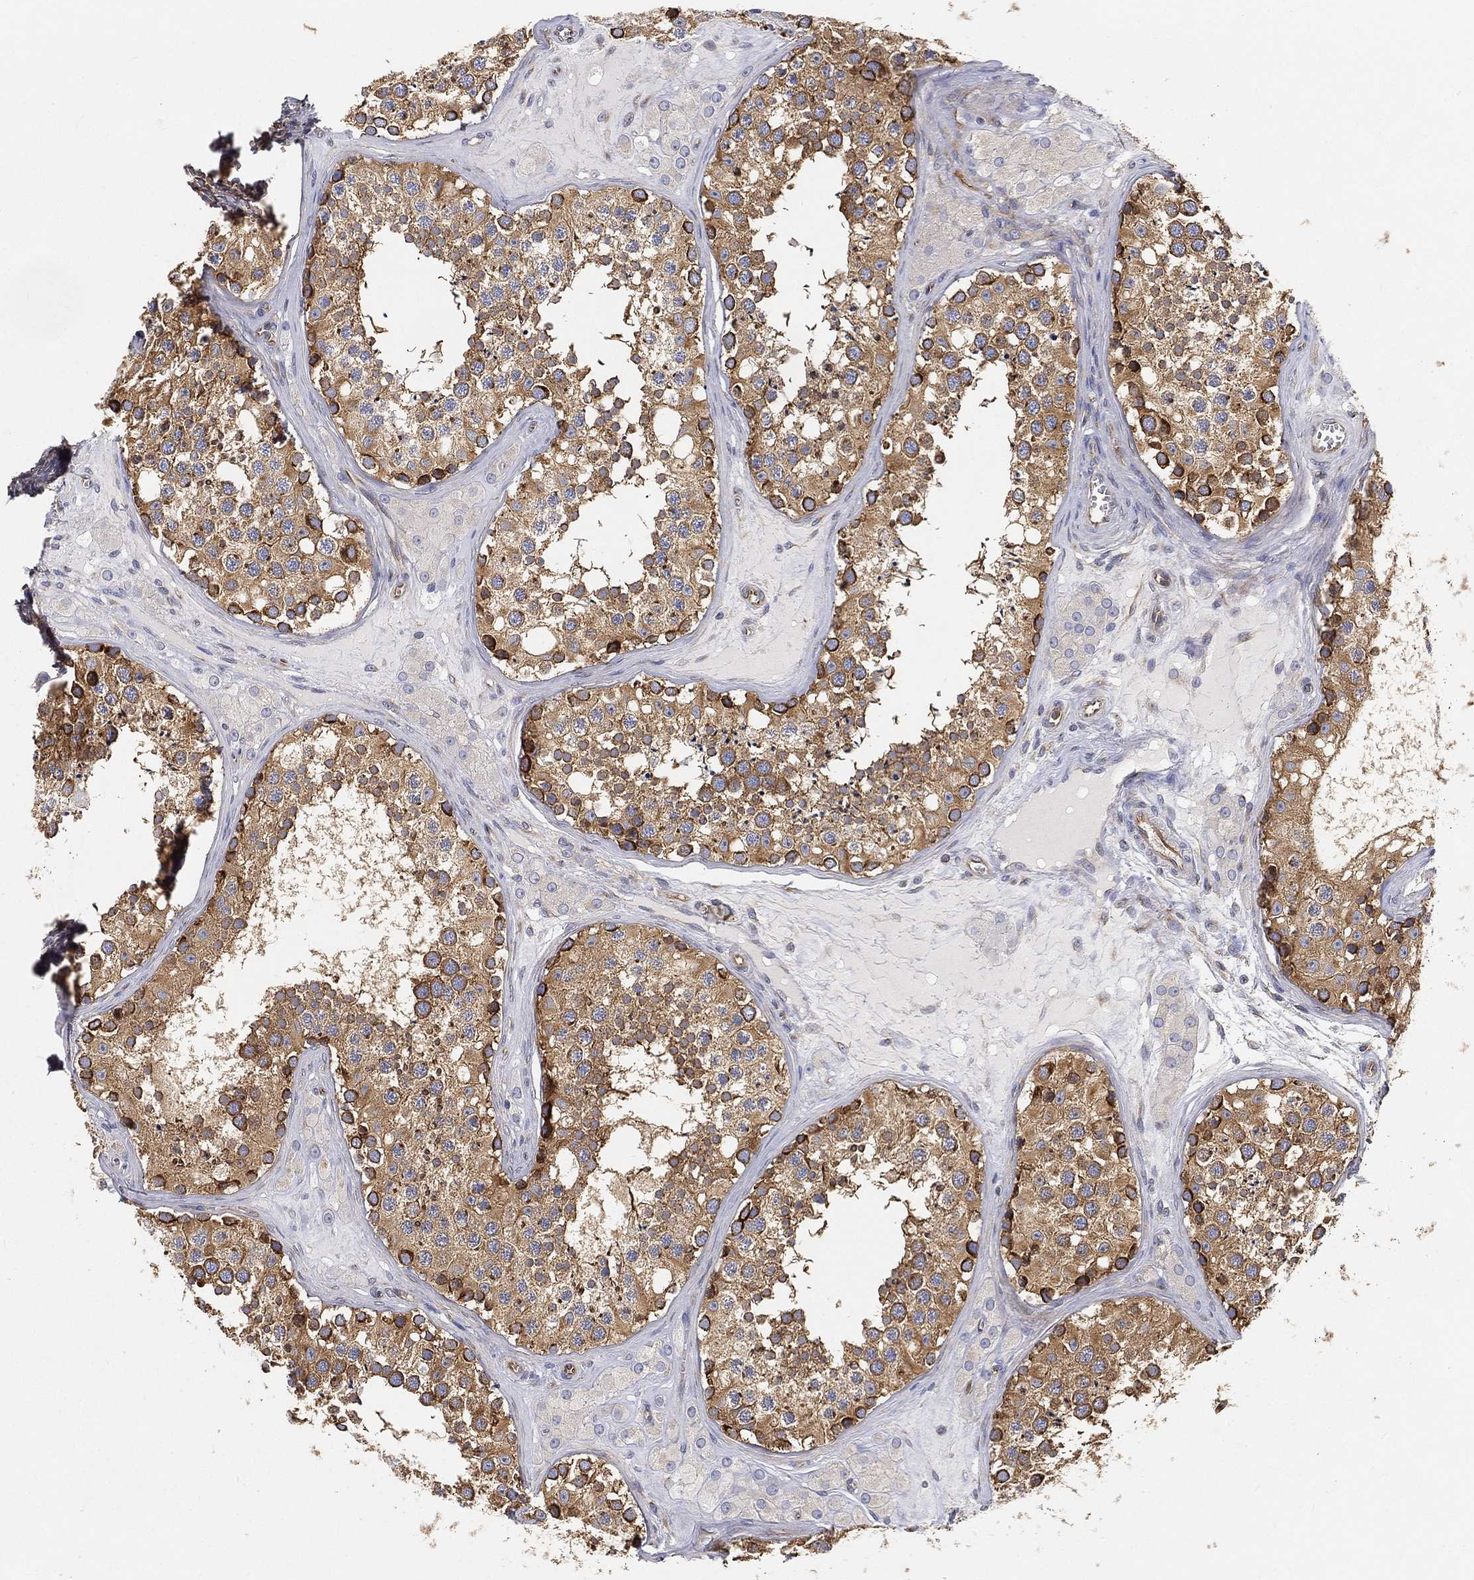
{"staining": {"intensity": "strong", "quantity": "25%-75%", "location": "cytoplasmic/membranous"}, "tissue": "testis", "cell_type": "Cells in seminiferous ducts", "image_type": "normal", "snomed": [{"axis": "morphology", "description": "Normal tissue, NOS"}, {"axis": "topography", "description": "Testis"}], "caption": "Cells in seminiferous ducts exhibit high levels of strong cytoplasmic/membranous staining in about 25%-75% of cells in benign human testis.", "gene": "TMEM25", "patient": {"sex": "male", "age": 31}}